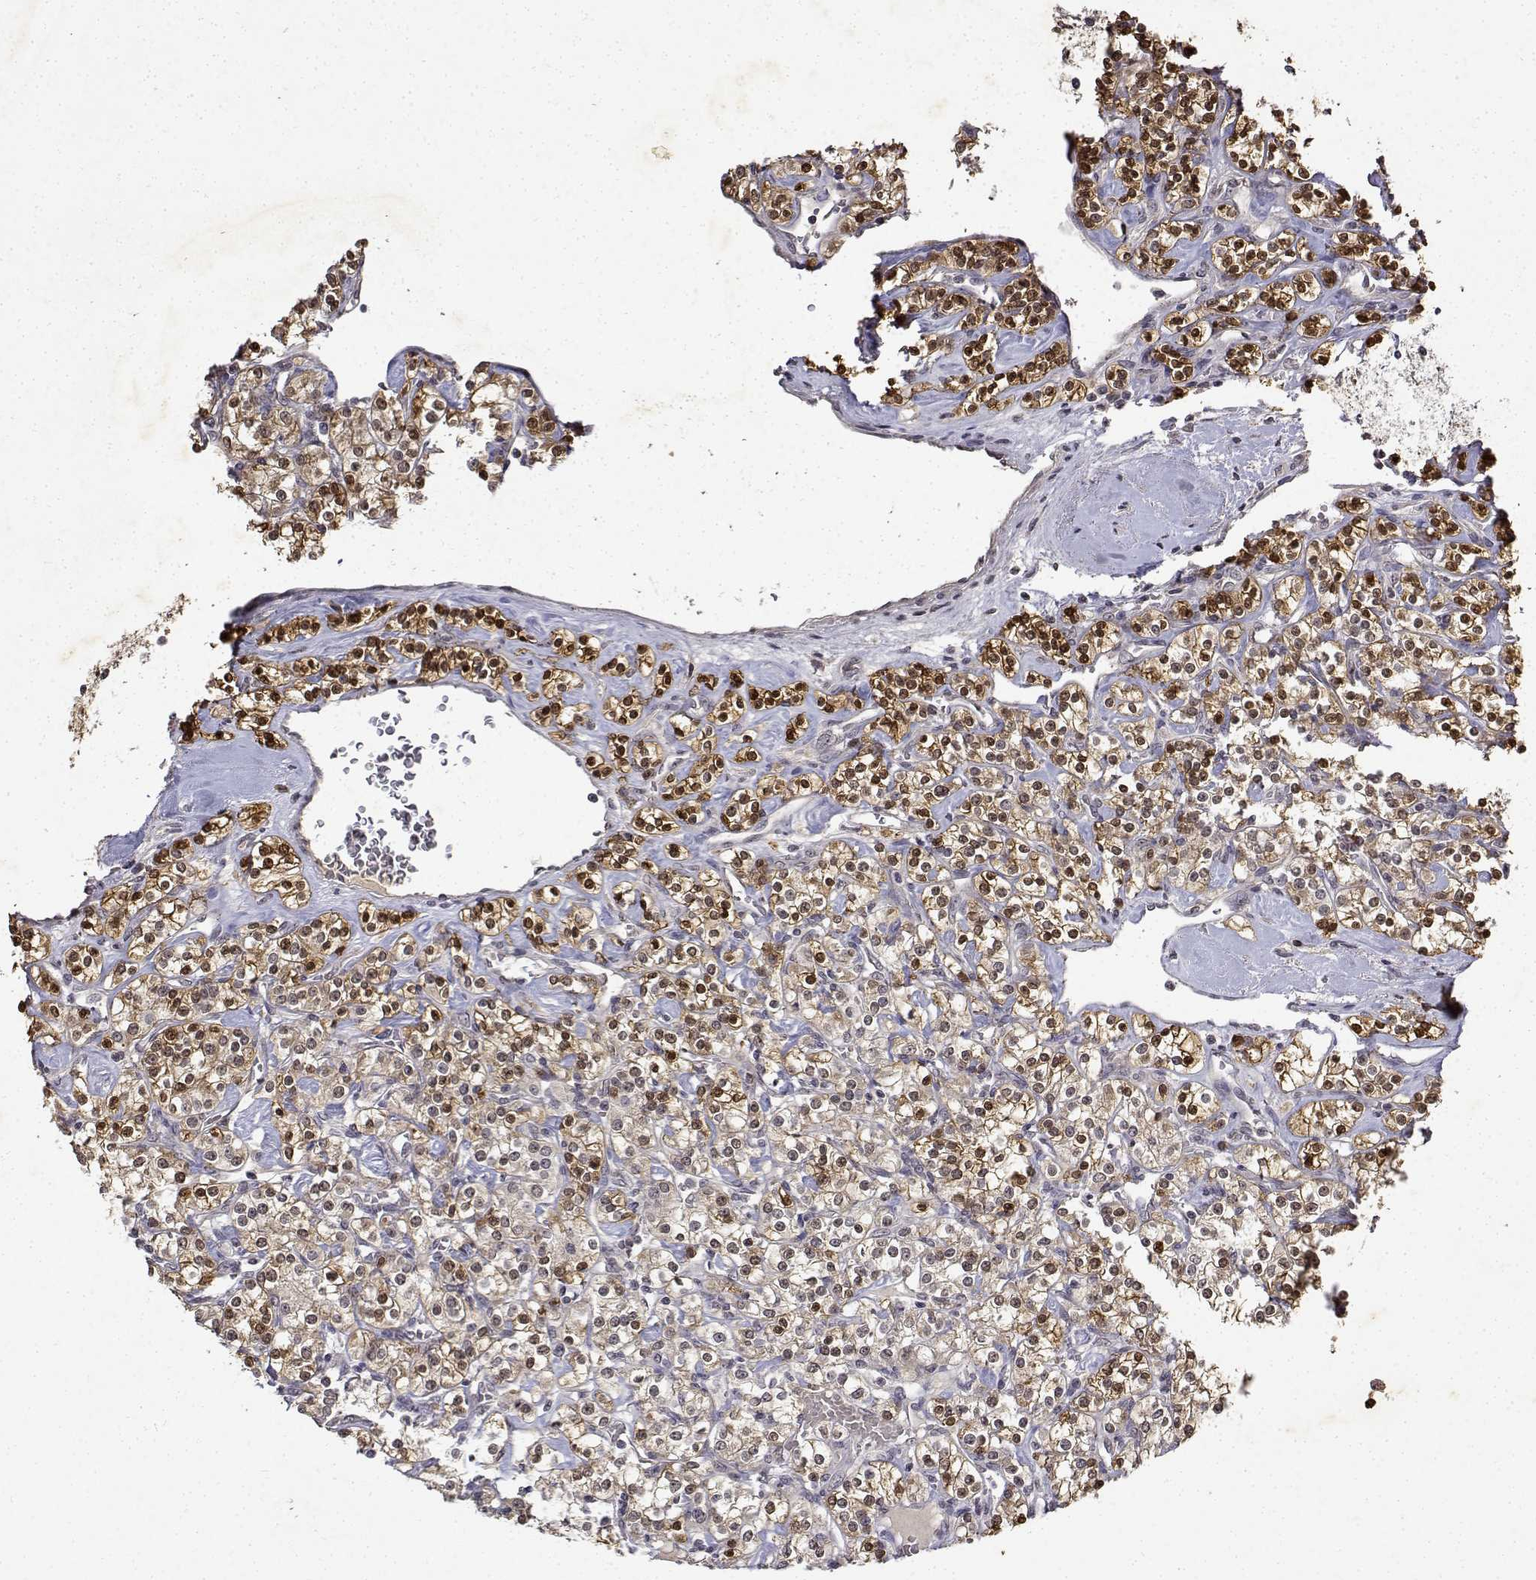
{"staining": {"intensity": "strong", "quantity": "<25%", "location": "cytoplasmic/membranous,nuclear"}, "tissue": "renal cancer", "cell_type": "Tumor cells", "image_type": "cancer", "snomed": [{"axis": "morphology", "description": "Adenocarcinoma, NOS"}, {"axis": "topography", "description": "Kidney"}], "caption": "A high-resolution image shows IHC staining of adenocarcinoma (renal), which shows strong cytoplasmic/membranous and nuclear positivity in approximately <25% of tumor cells.", "gene": "BDNF", "patient": {"sex": "male", "age": 77}}